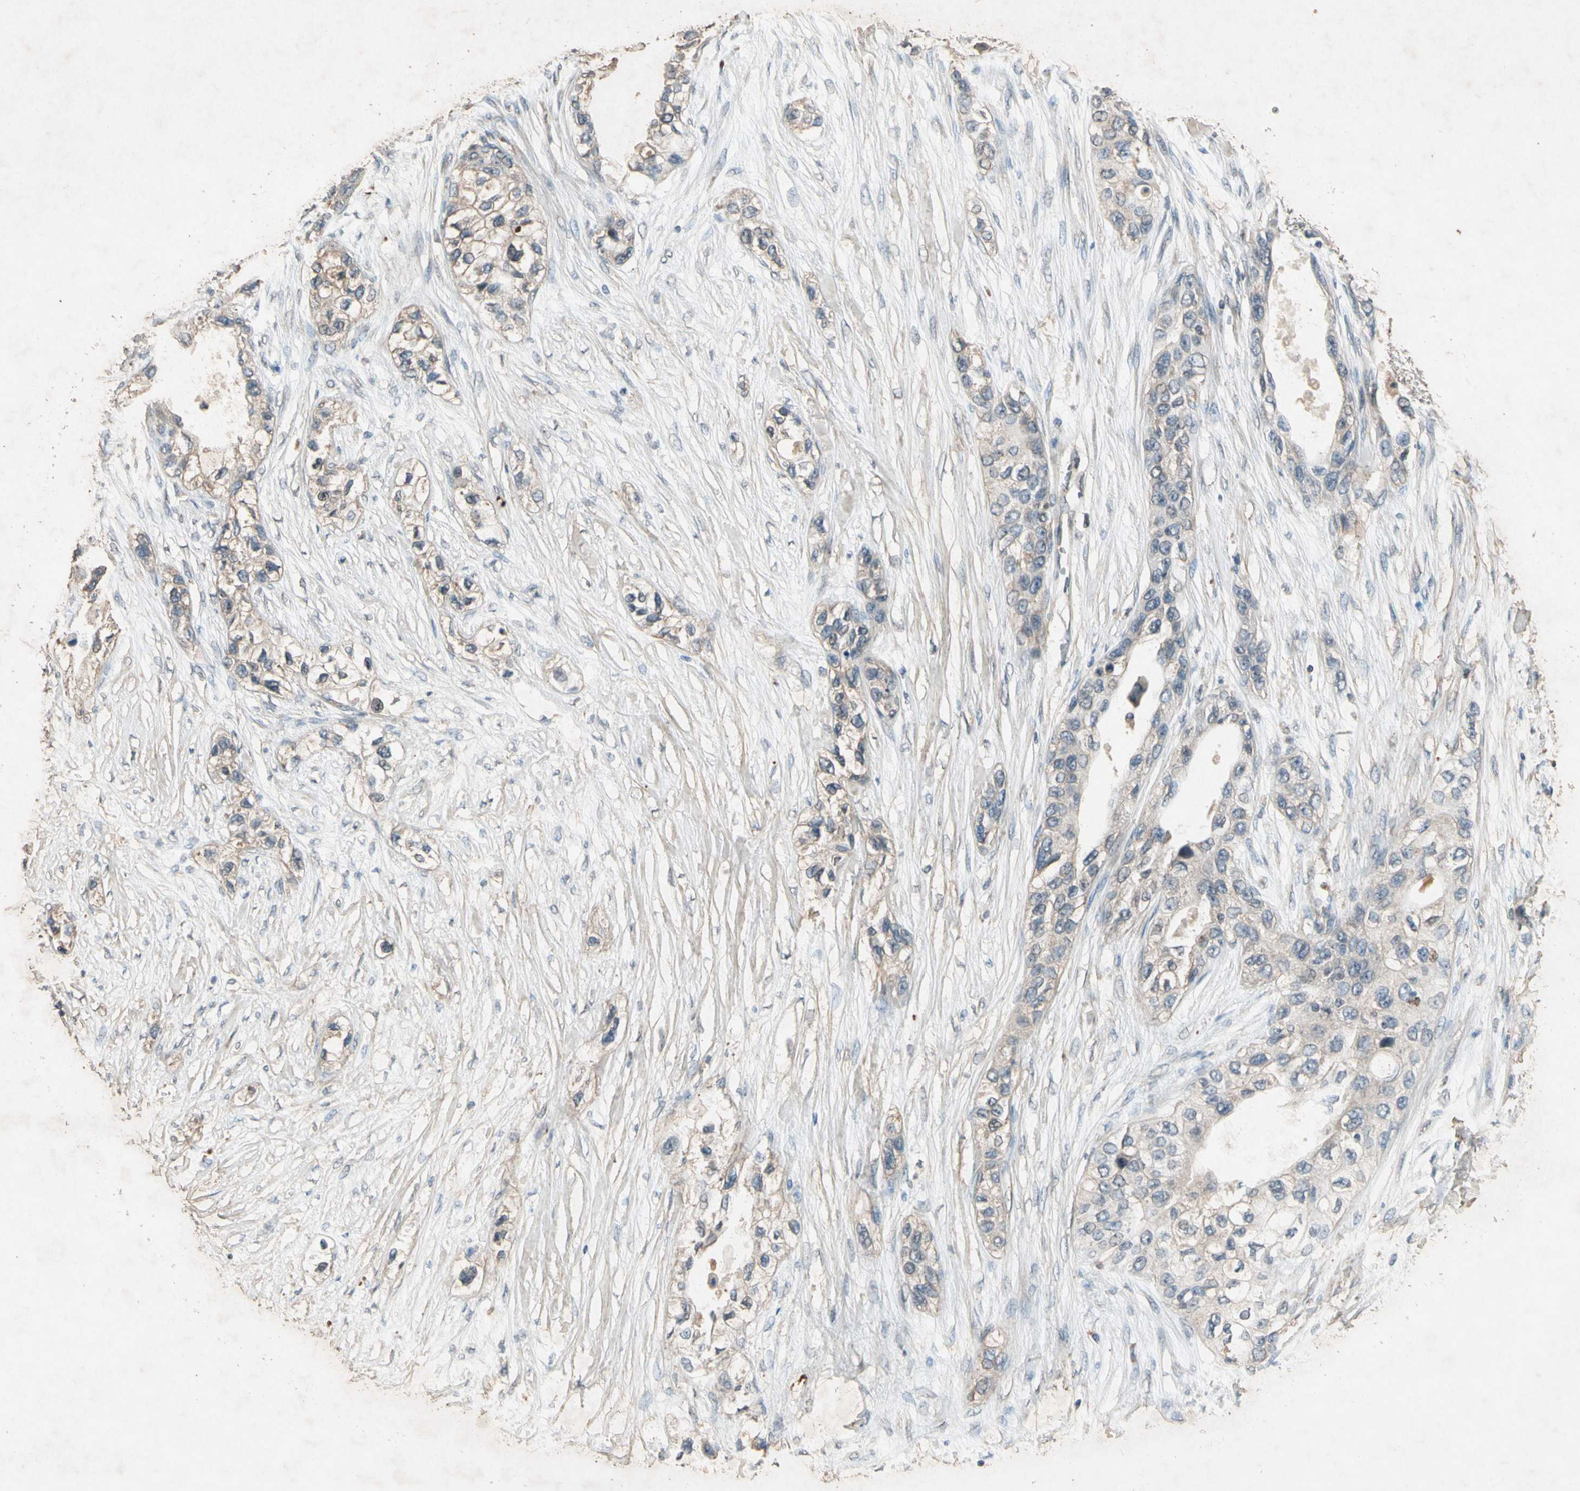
{"staining": {"intensity": "weak", "quantity": "<25%", "location": "cytoplasmic/membranous"}, "tissue": "pancreatic cancer", "cell_type": "Tumor cells", "image_type": "cancer", "snomed": [{"axis": "morphology", "description": "Adenocarcinoma, NOS"}, {"axis": "topography", "description": "Pancreas"}], "caption": "This image is of pancreatic adenocarcinoma stained with IHC to label a protein in brown with the nuclei are counter-stained blue. There is no staining in tumor cells.", "gene": "GPLD1", "patient": {"sex": "female", "age": 70}}